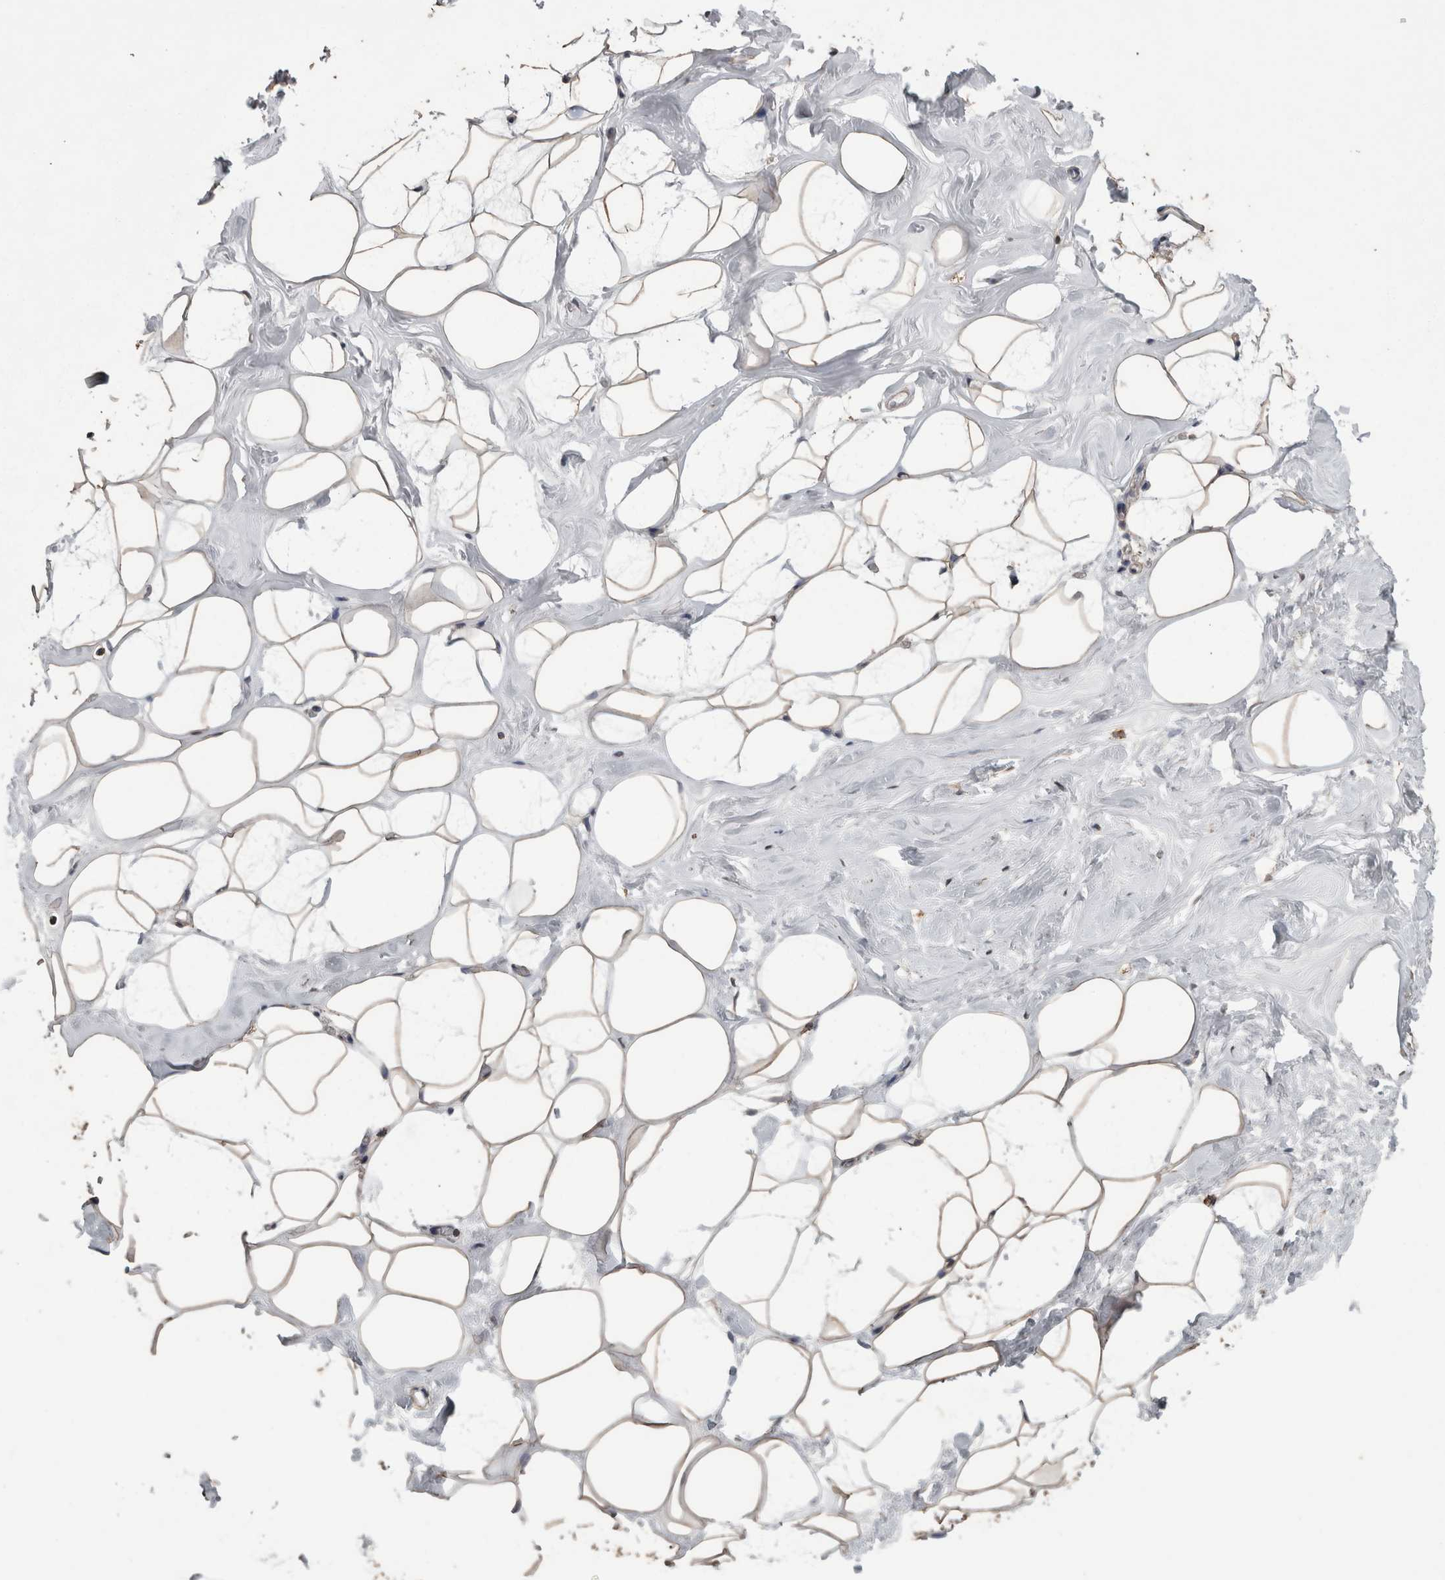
{"staining": {"intensity": "weak", "quantity": "25%-75%", "location": "cytoplasmic/membranous"}, "tissue": "adipose tissue", "cell_type": "Adipocytes", "image_type": "normal", "snomed": [{"axis": "morphology", "description": "Normal tissue, NOS"}, {"axis": "morphology", "description": "Fibrosis, NOS"}, {"axis": "topography", "description": "Breast"}, {"axis": "topography", "description": "Adipose tissue"}], "caption": "Immunohistochemical staining of benign human adipose tissue displays weak cytoplasmic/membranous protein expression in approximately 25%-75% of adipocytes.", "gene": "ACADM", "patient": {"sex": "female", "age": 39}}